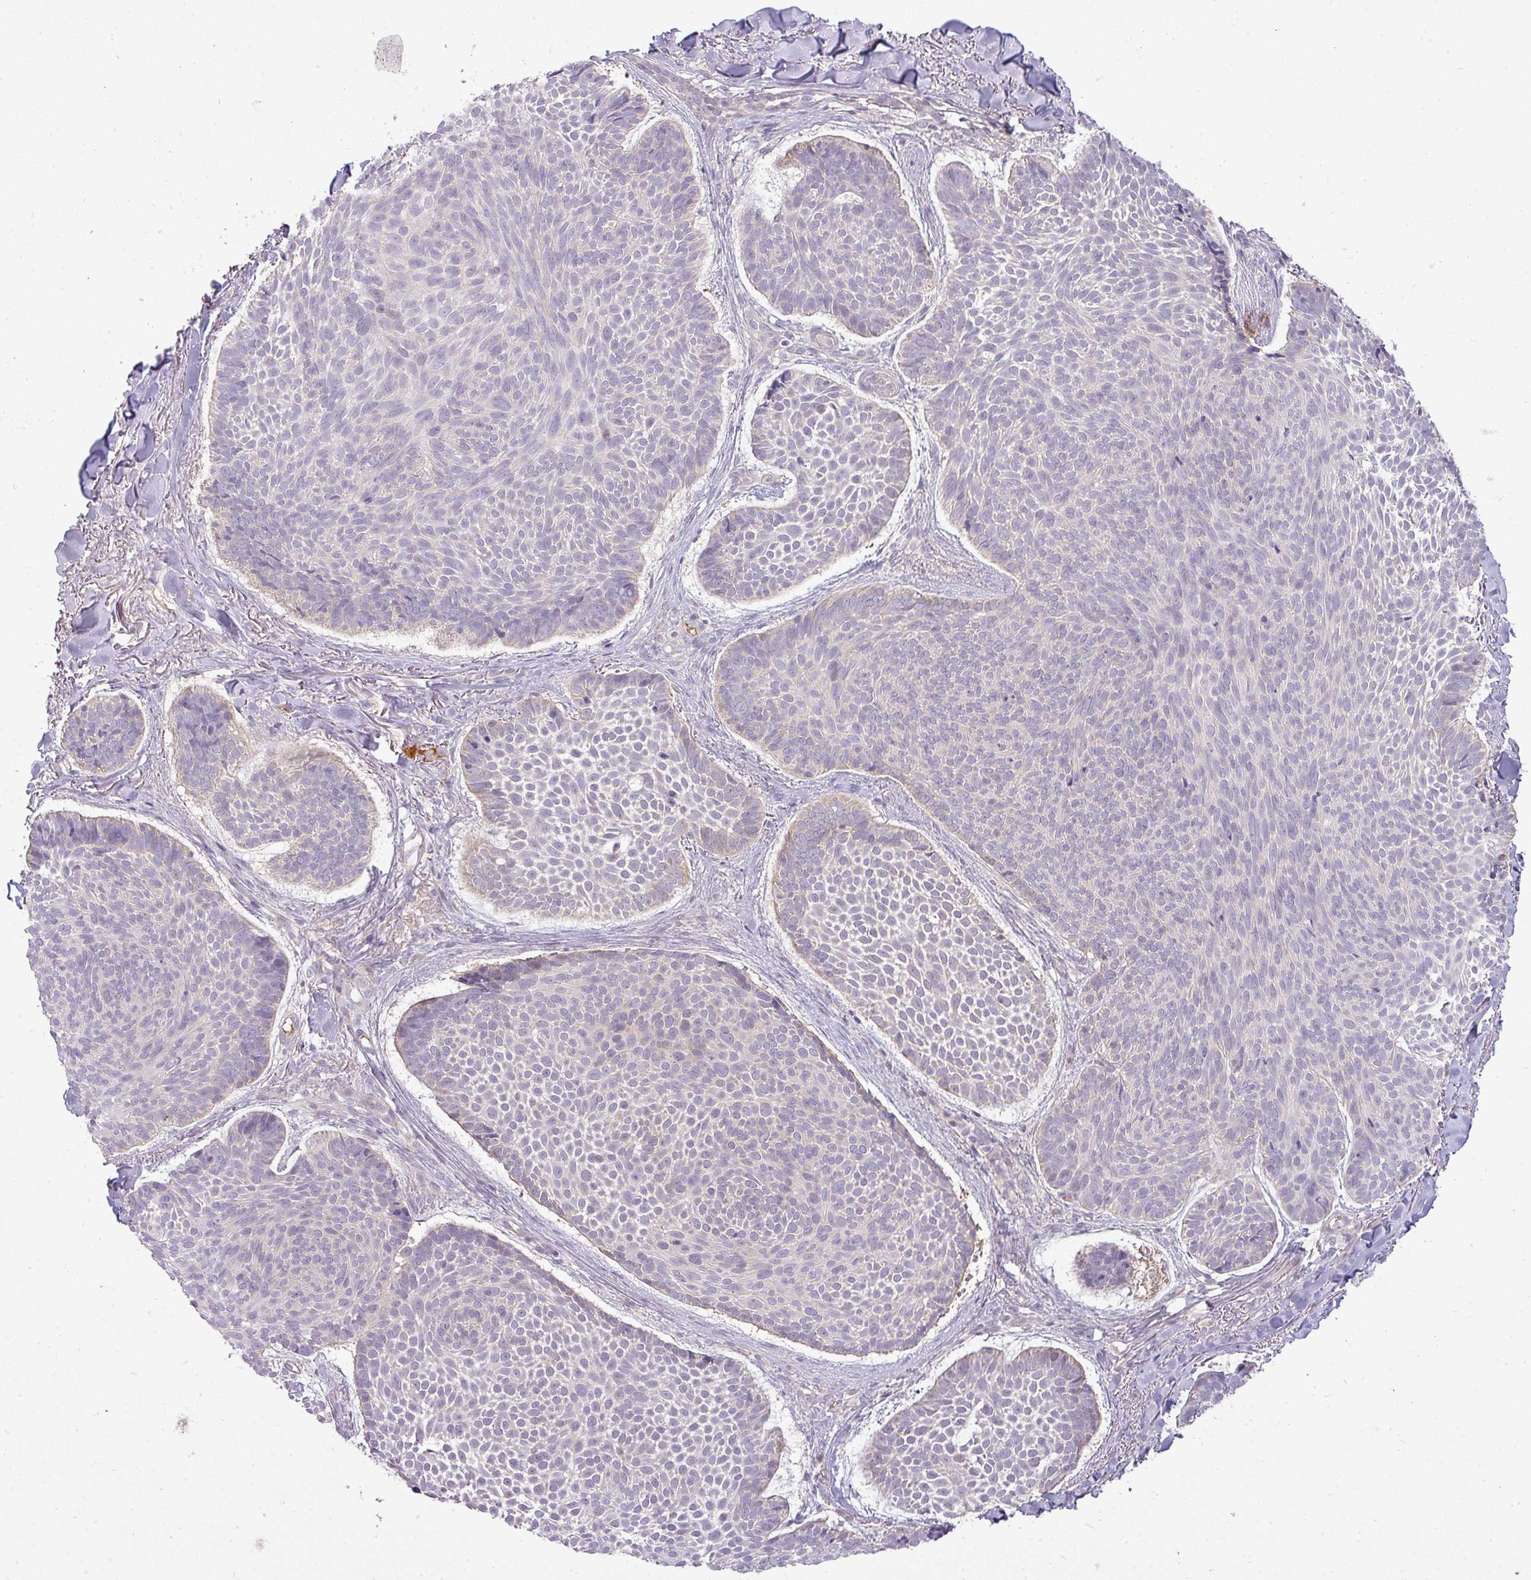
{"staining": {"intensity": "negative", "quantity": "none", "location": "none"}, "tissue": "skin cancer", "cell_type": "Tumor cells", "image_type": "cancer", "snomed": [{"axis": "morphology", "description": "Basal cell carcinoma"}, {"axis": "topography", "description": "Skin"}], "caption": "Basal cell carcinoma (skin) was stained to show a protein in brown. There is no significant staining in tumor cells.", "gene": "APOM", "patient": {"sex": "male", "age": 70}}